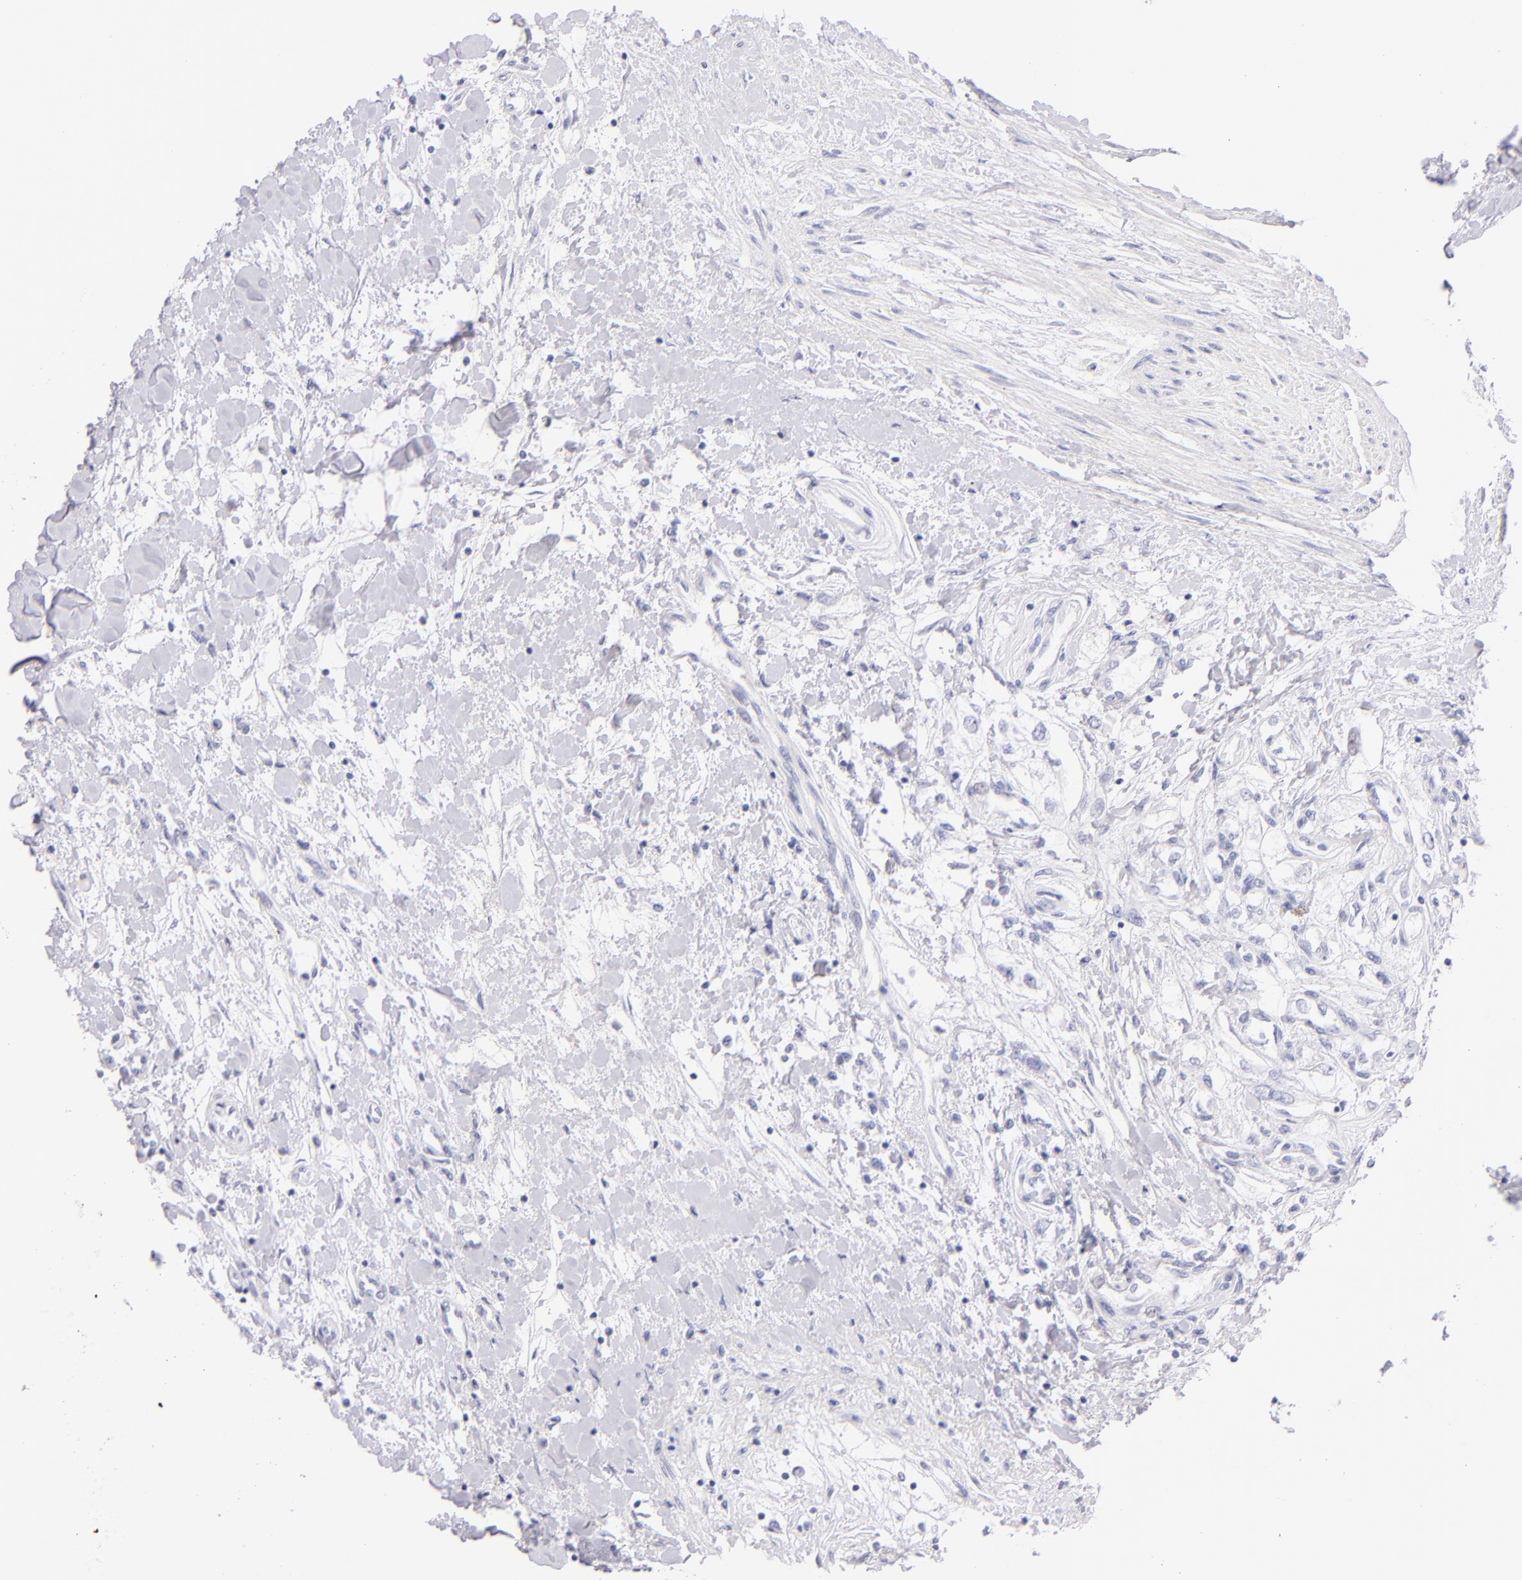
{"staining": {"intensity": "negative", "quantity": "none", "location": "none"}, "tissue": "renal cancer", "cell_type": "Tumor cells", "image_type": "cancer", "snomed": [{"axis": "morphology", "description": "Adenocarcinoma, NOS"}, {"axis": "topography", "description": "Kidney"}], "caption": "This micrograph is of renal cancer stained with IHC to label a protein in brown with the nuclei are counter-stained blue. There is no expression in tumor cells. (Brightfield microscopy of DAB immunohistochemistry at high magnification).", "gene": "SDC1", "patient": {"sex": "male", "age": 57}}